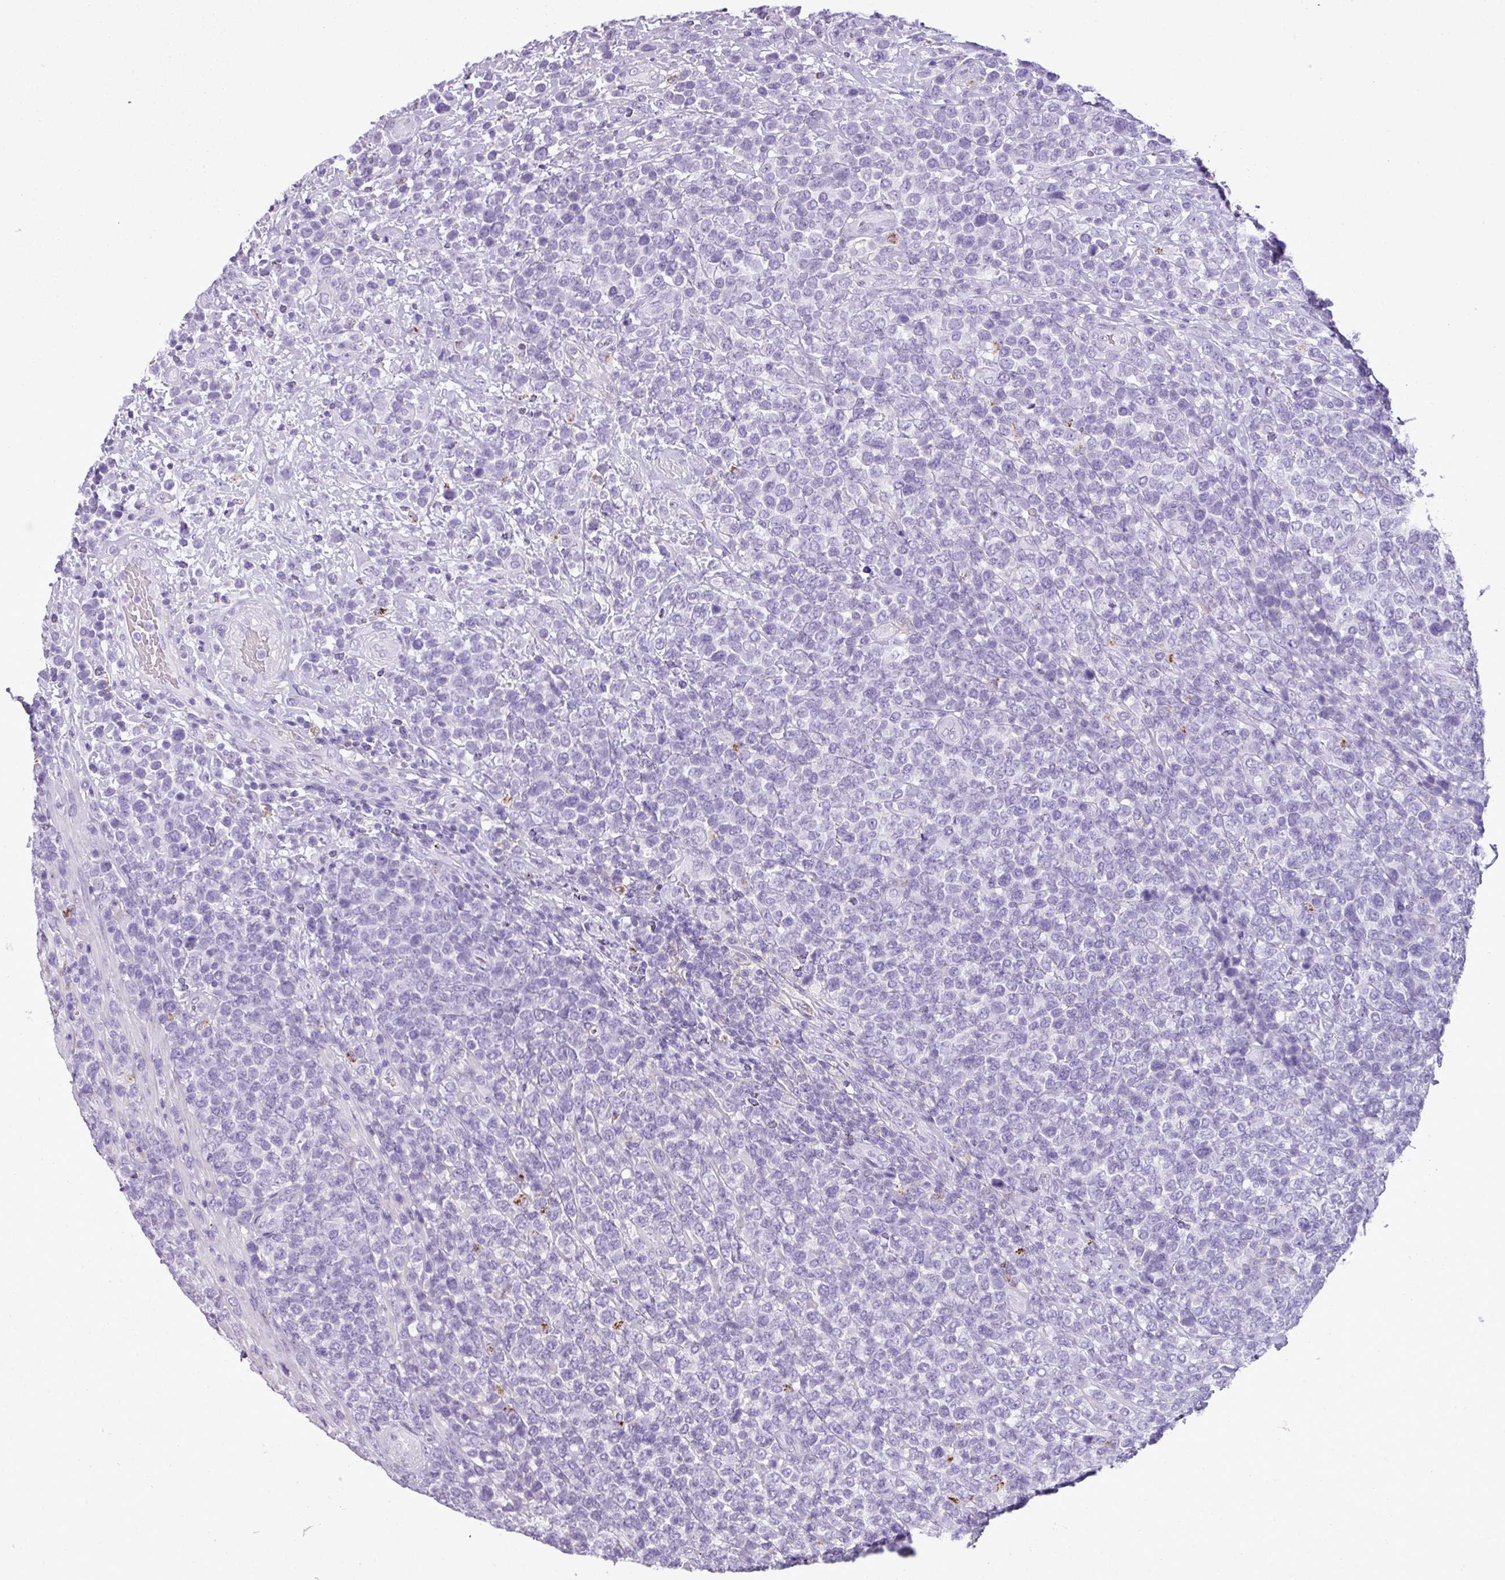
{"staining": {"intensity": "negative", "quantity": "none", "location": "none"}, "tissue": "lymphoma", "cell_type": "Tumor cells", "image_type": "cancer", "snomed": [{"axis": "morphology", "description": "Malignant lymphoma, non-Hodgkin's type, High grade"}, {"axis": "topography", "description": "Soft tissue"}], "caption": "The histopathology image reveals no staining of tumor cells in high-grade malignant lymphoma, non-Hodgkin's type.", "gene": "RBMXL2", "patient": {"sex": "female", "age": 56}}